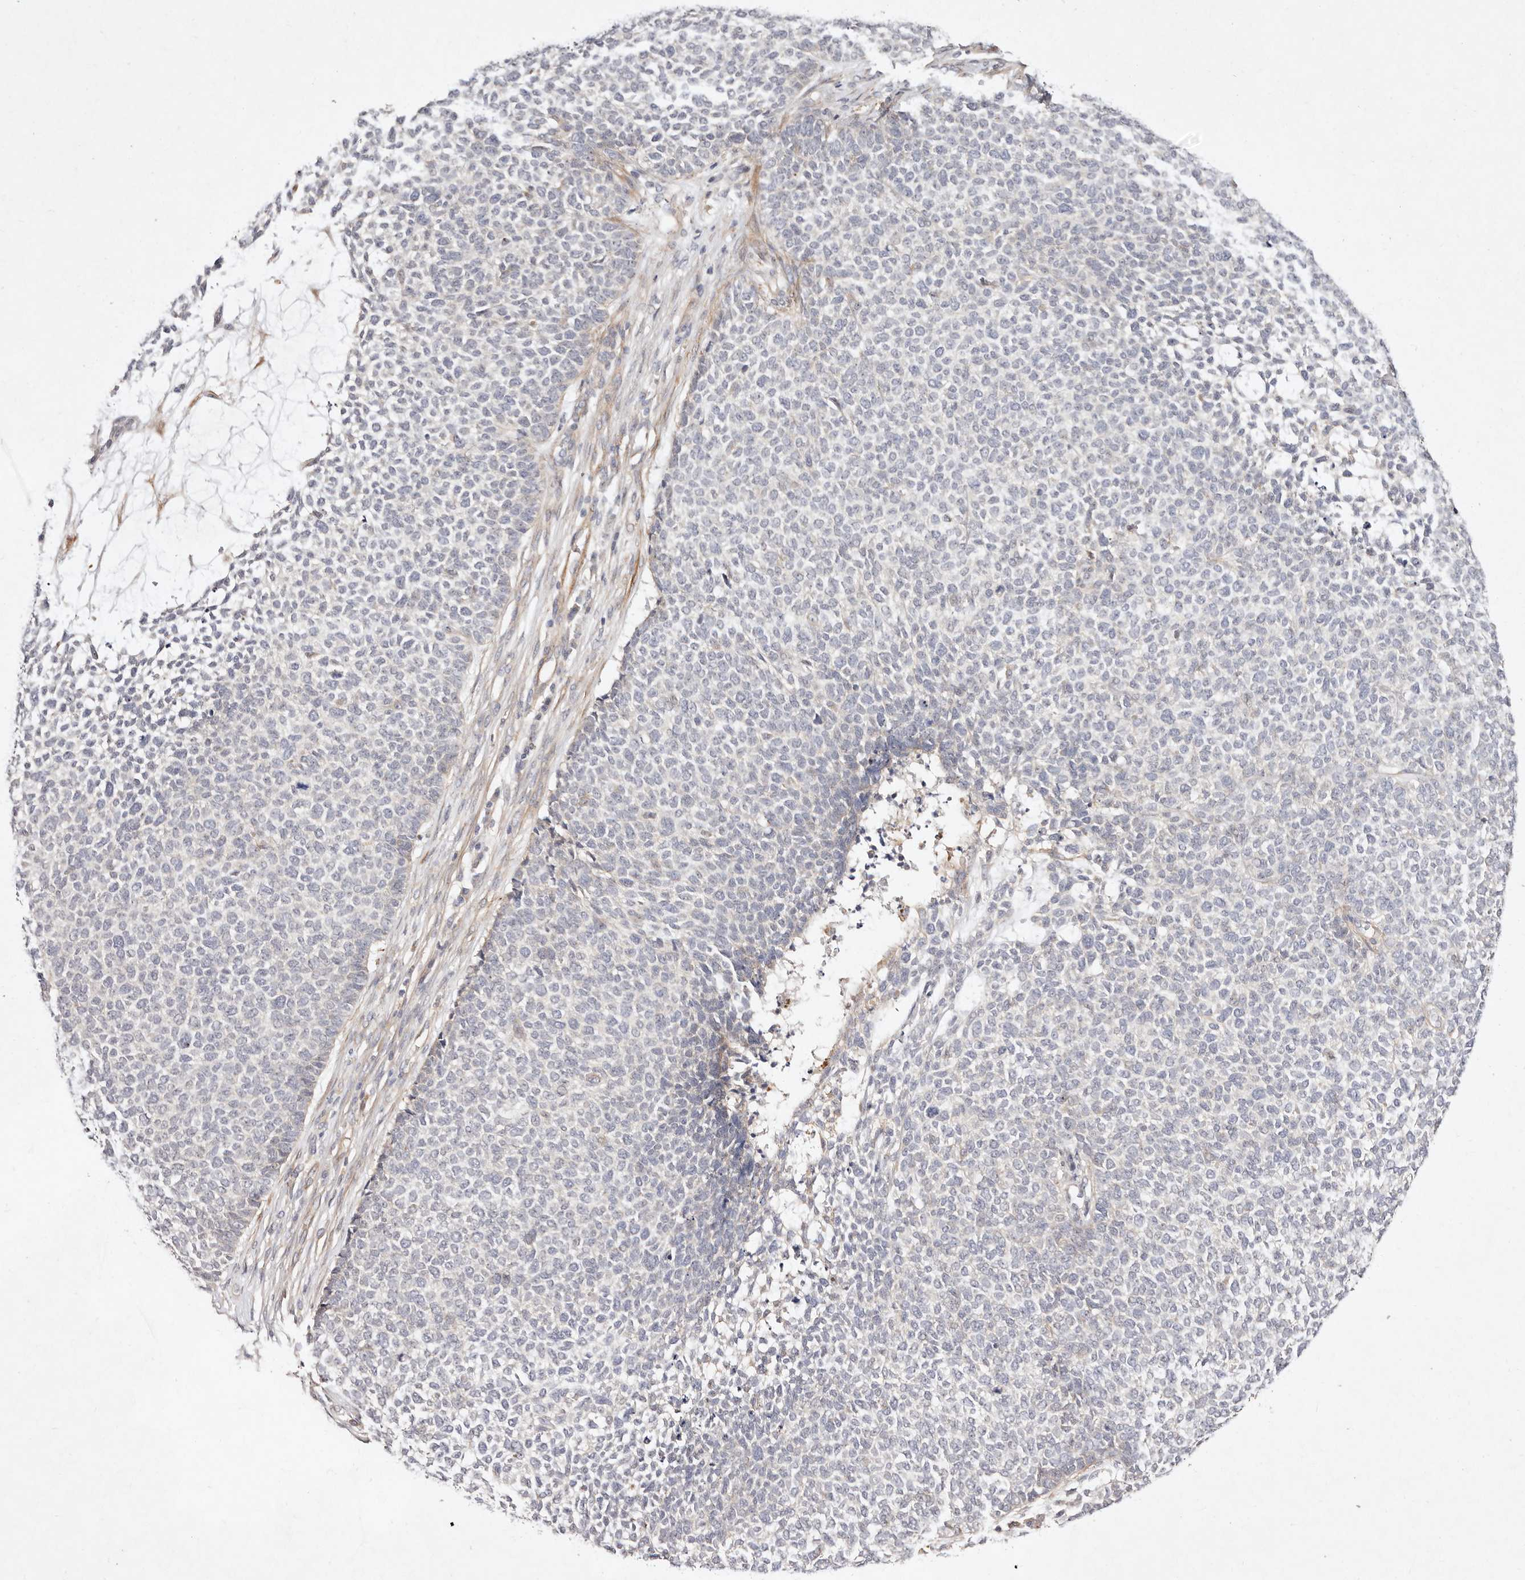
{"staining": {"intensity": "negative", "quantity": "none", "location": "none"}, "tissue": "skin cancer", "cell_type": "Tumor cells", "image_type": "cancer", "snomed": [{"axis": "morphology", "description": "Basal cell carcinoma"}, {"axis": "topography", "description": "Skin"}], "caption": "Tumor cells show no significant protein positivity in skin basal cell carcinoma.", "gene": "MTMR11", "patient": {"sex": "female", "age": 84}}